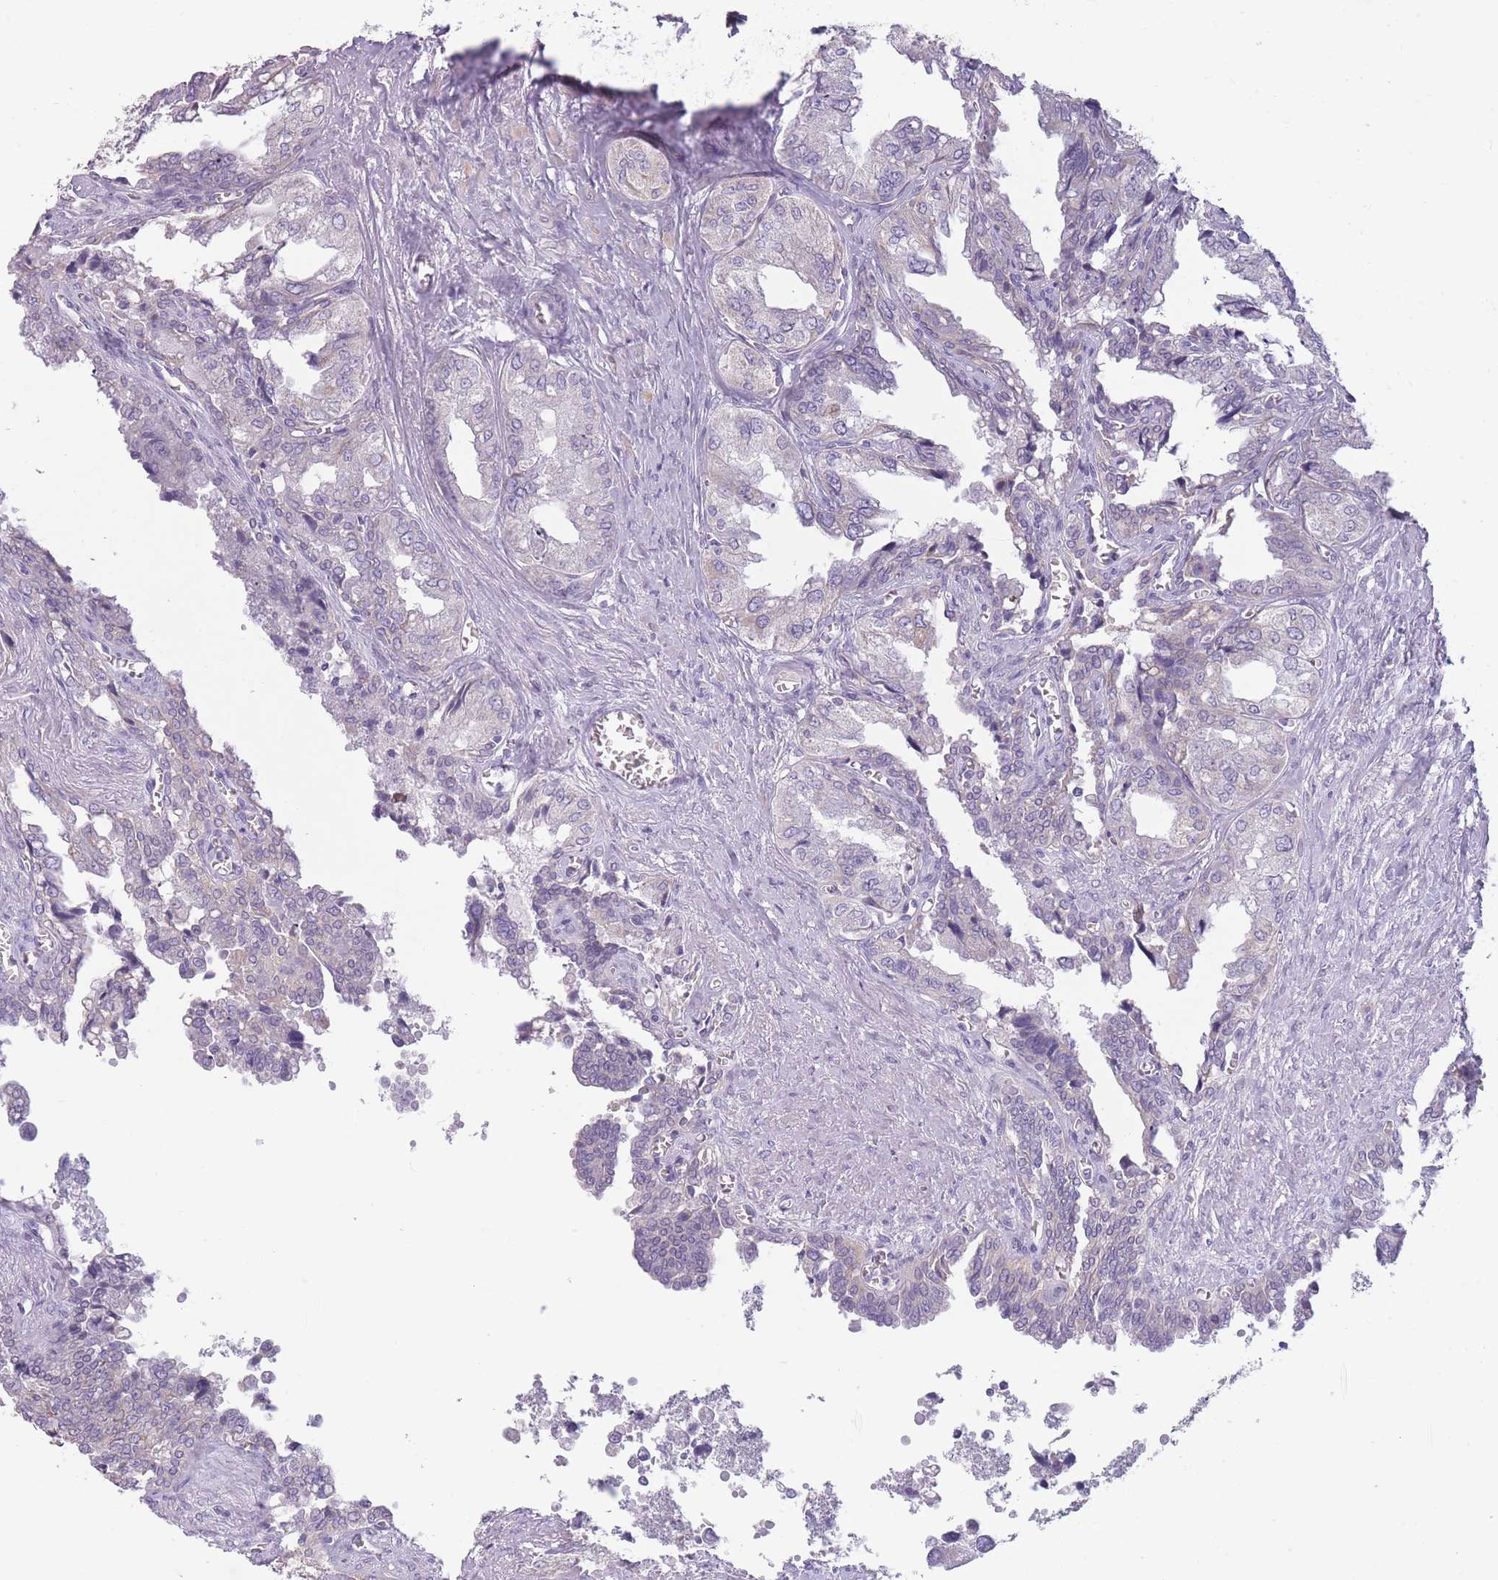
{"staining": {"intensity": "negative", "quantity": "none", "location": "none"}, "tissue": "seminal vesicle", "cell_type": "Glandular cells", "image_type": "normal", "snomed": [{"axis": "morphology", "description": "Normal tissue, NOS"}, {"axis": "topography", "description": "Seminal veicle"}], "caption": "The histopathology image displays no significant expression in glandular cells of seminal vesicle.", "gene": "TMEM236", "patient": {"sex": "male", "age": 67}}